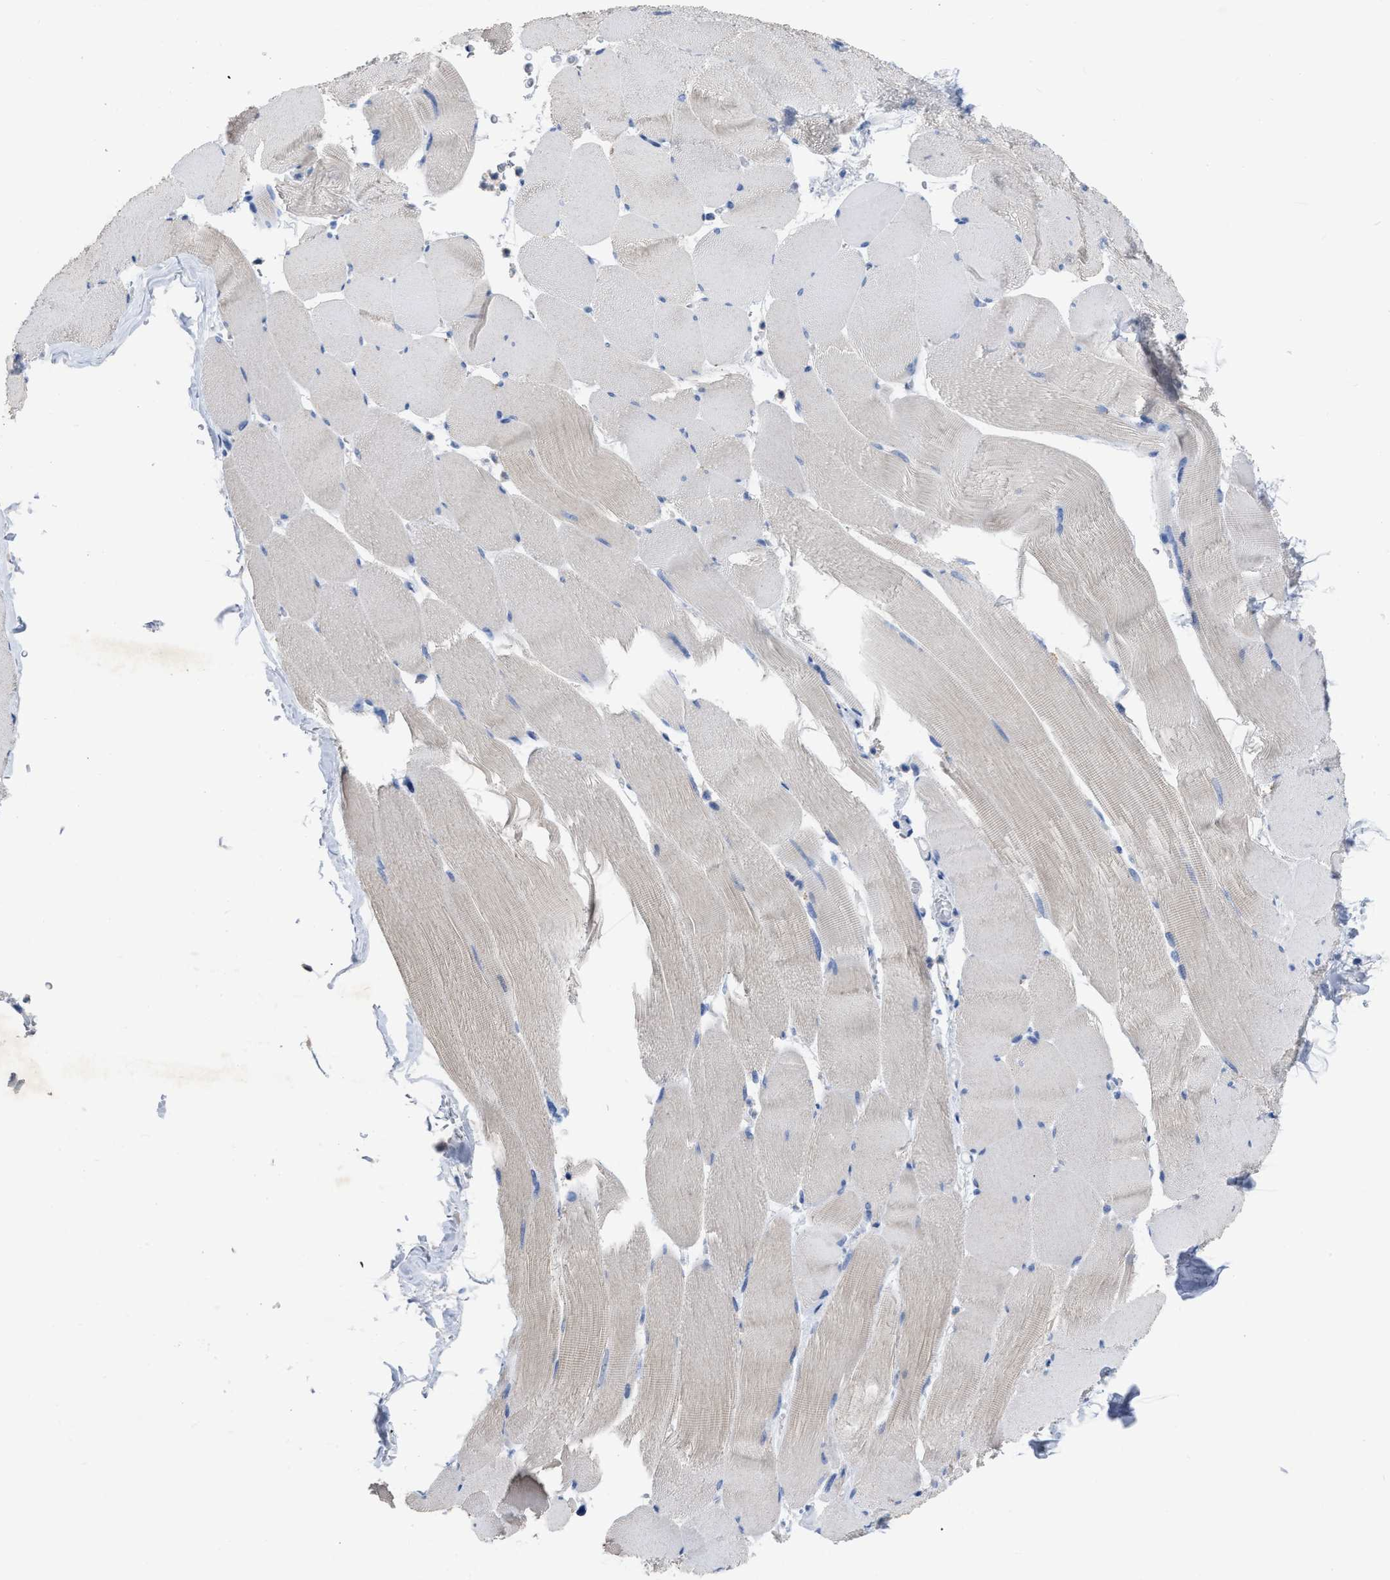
{"staining": {"intensity": "weak", "quantity": "<25%", "location": "cytoplasmic/membranous"}, "tissue": "skeletal muscle", "cell_type": "Myocytes", "image_type": "normal", "snomed": [{"axis": "morphology", "description": "Normal tissue, NOS"}, {"axis": "topography", "description": "Skeletal muscle"}], "caption": "Immunohistochemistry image of benign human skeletal muscle stained for a protein (brown), which displays no expression in myocytes.", "gene": "CEACAM5", "patient": {"sex": "male", "age": 62}}